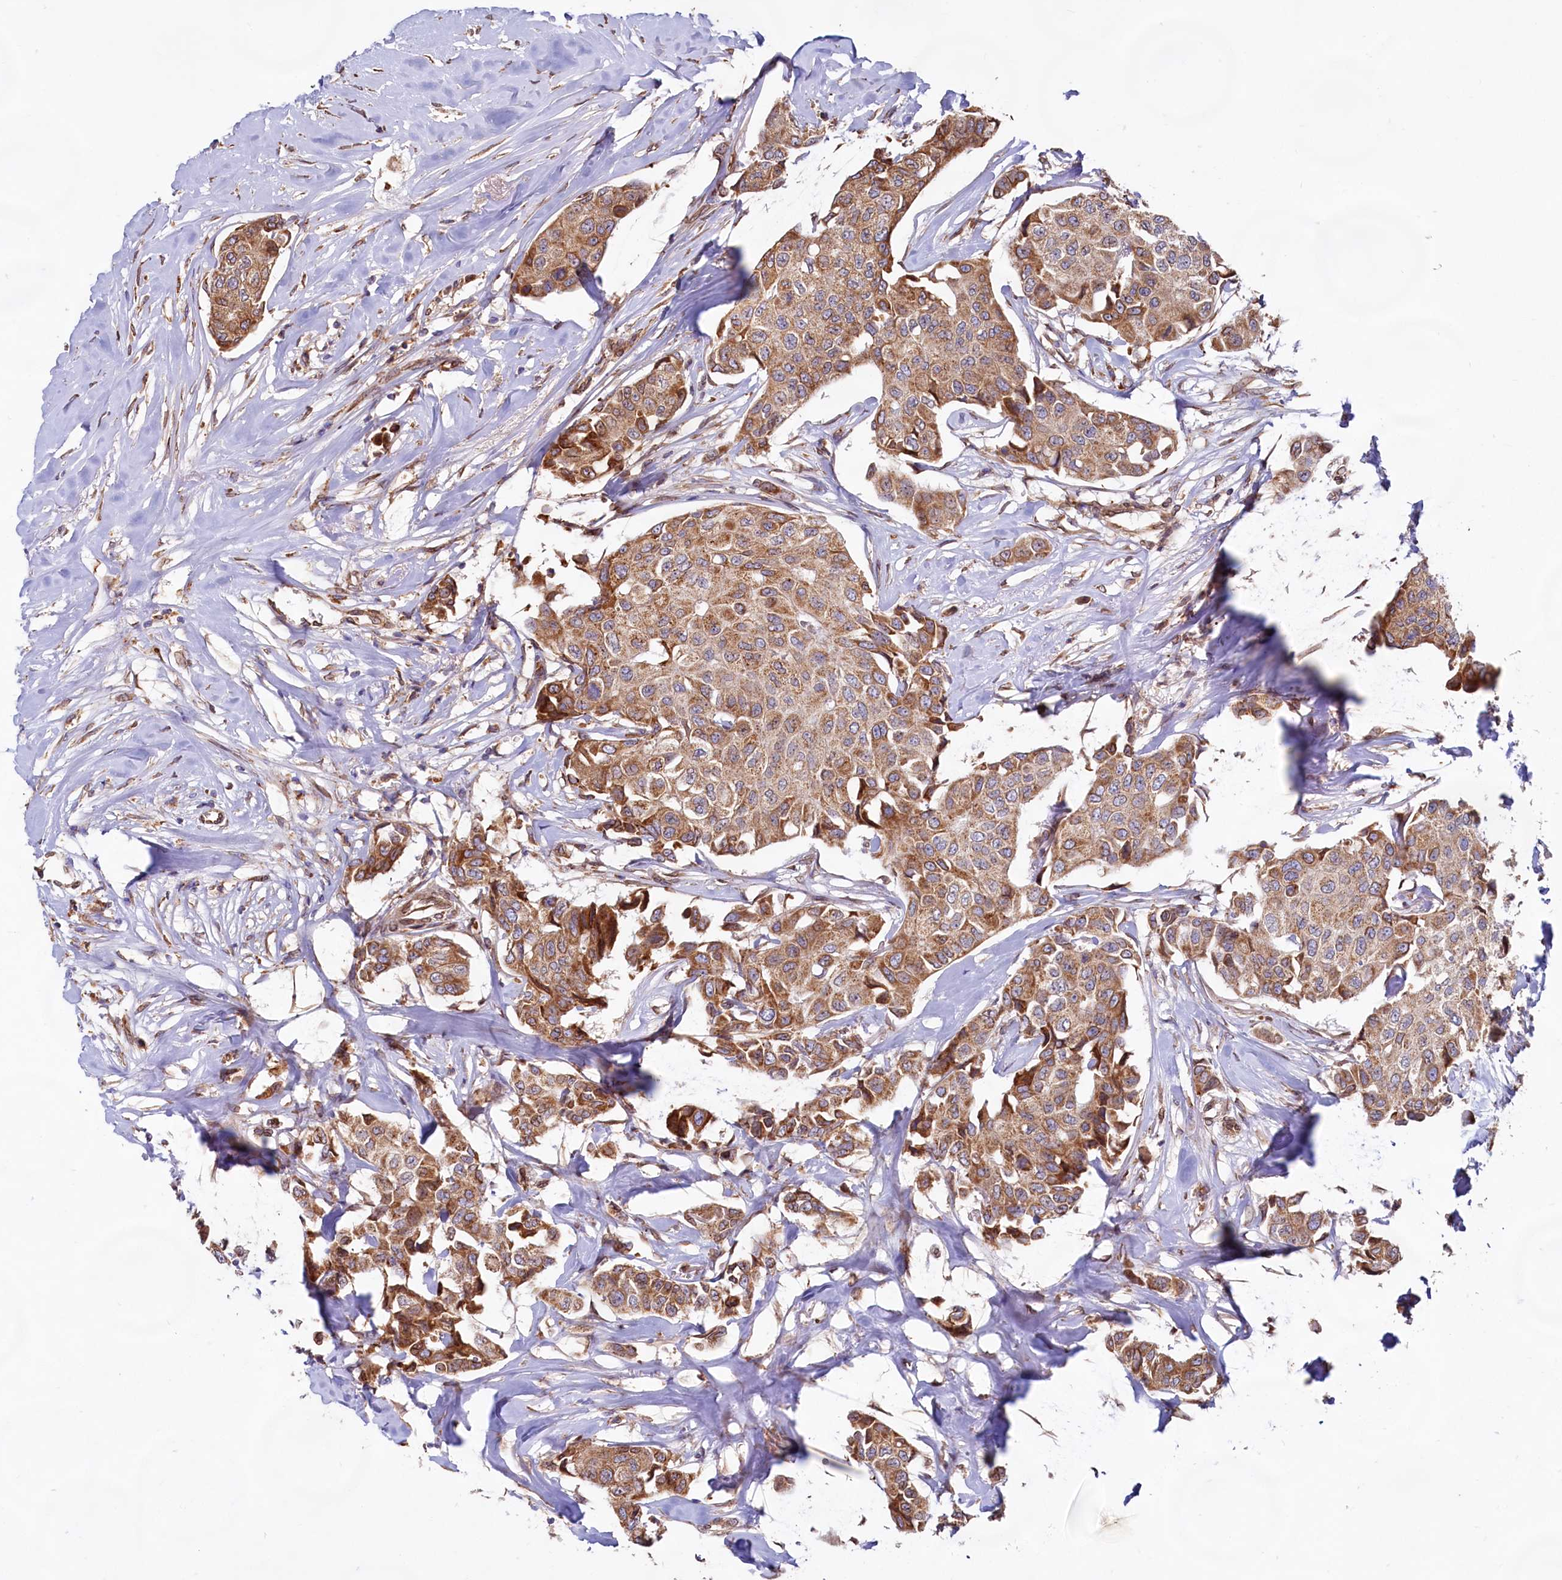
{"staining": {"intensity": "moderate", "quantity": ">75%", "location": "cytoplasmic/membranous"}, "tissue": "breast cancer", "cell_type": "Tumor cells", "image_type": "cancer", "snomed": [{"axis": "morphology", "description": "Duct carcinoma"}, {"axis": "topography", "description": "Breast"}], "caption": "Immunohistochemistry (IHC) micrograph of human breast infiltrating ductal carcinoma stained for a protein (brown), which demonstrates medium levels of moderate cytoplasmic/membranous positivity in about >75% of tumor cells.", "gene": "TBC1D19", "patient": {"sex": "female", "age": 80}}